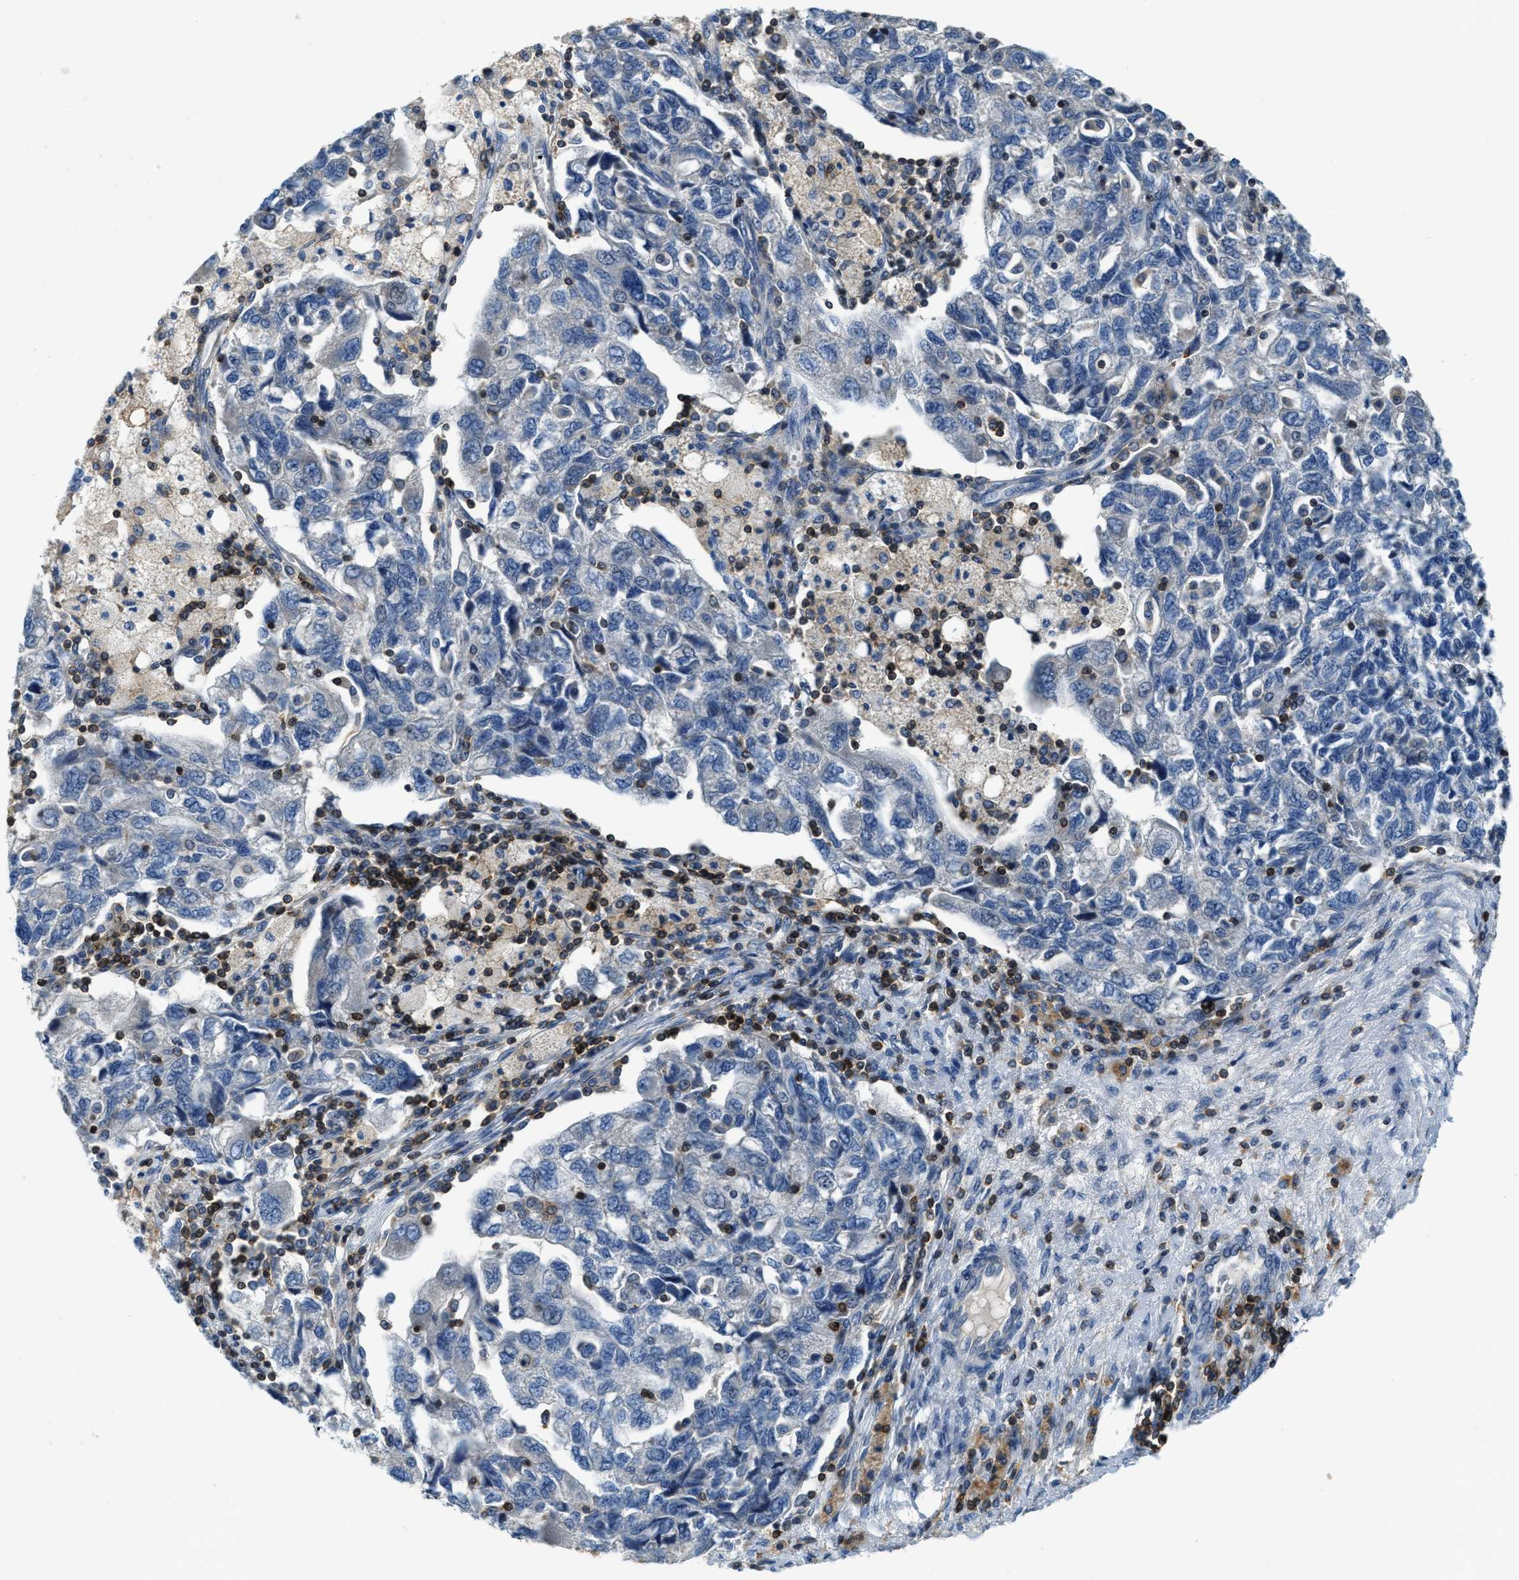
{"staining": {"intensity": "negative", "quantity": "none", "location": "none"}, "tissue": "ovarian cancer", "cell_type": "Tumor cells", "image_type": "cancer", "snomed": [{"axis": "morphology", "description": "Carcinoma, NOS"}, {"axis": "morphology", "description": "Cystadenocarcinoma, serous, NOS"}, {"axis": "topography", "description": "Ovary"}], "caption": "Human ovarian cancer (carcinoma) stained for a protein using IHC shows no positivity in tumor cells.", "gene": "MYO1G", "patient": {"sex": "female", "age": 69}}